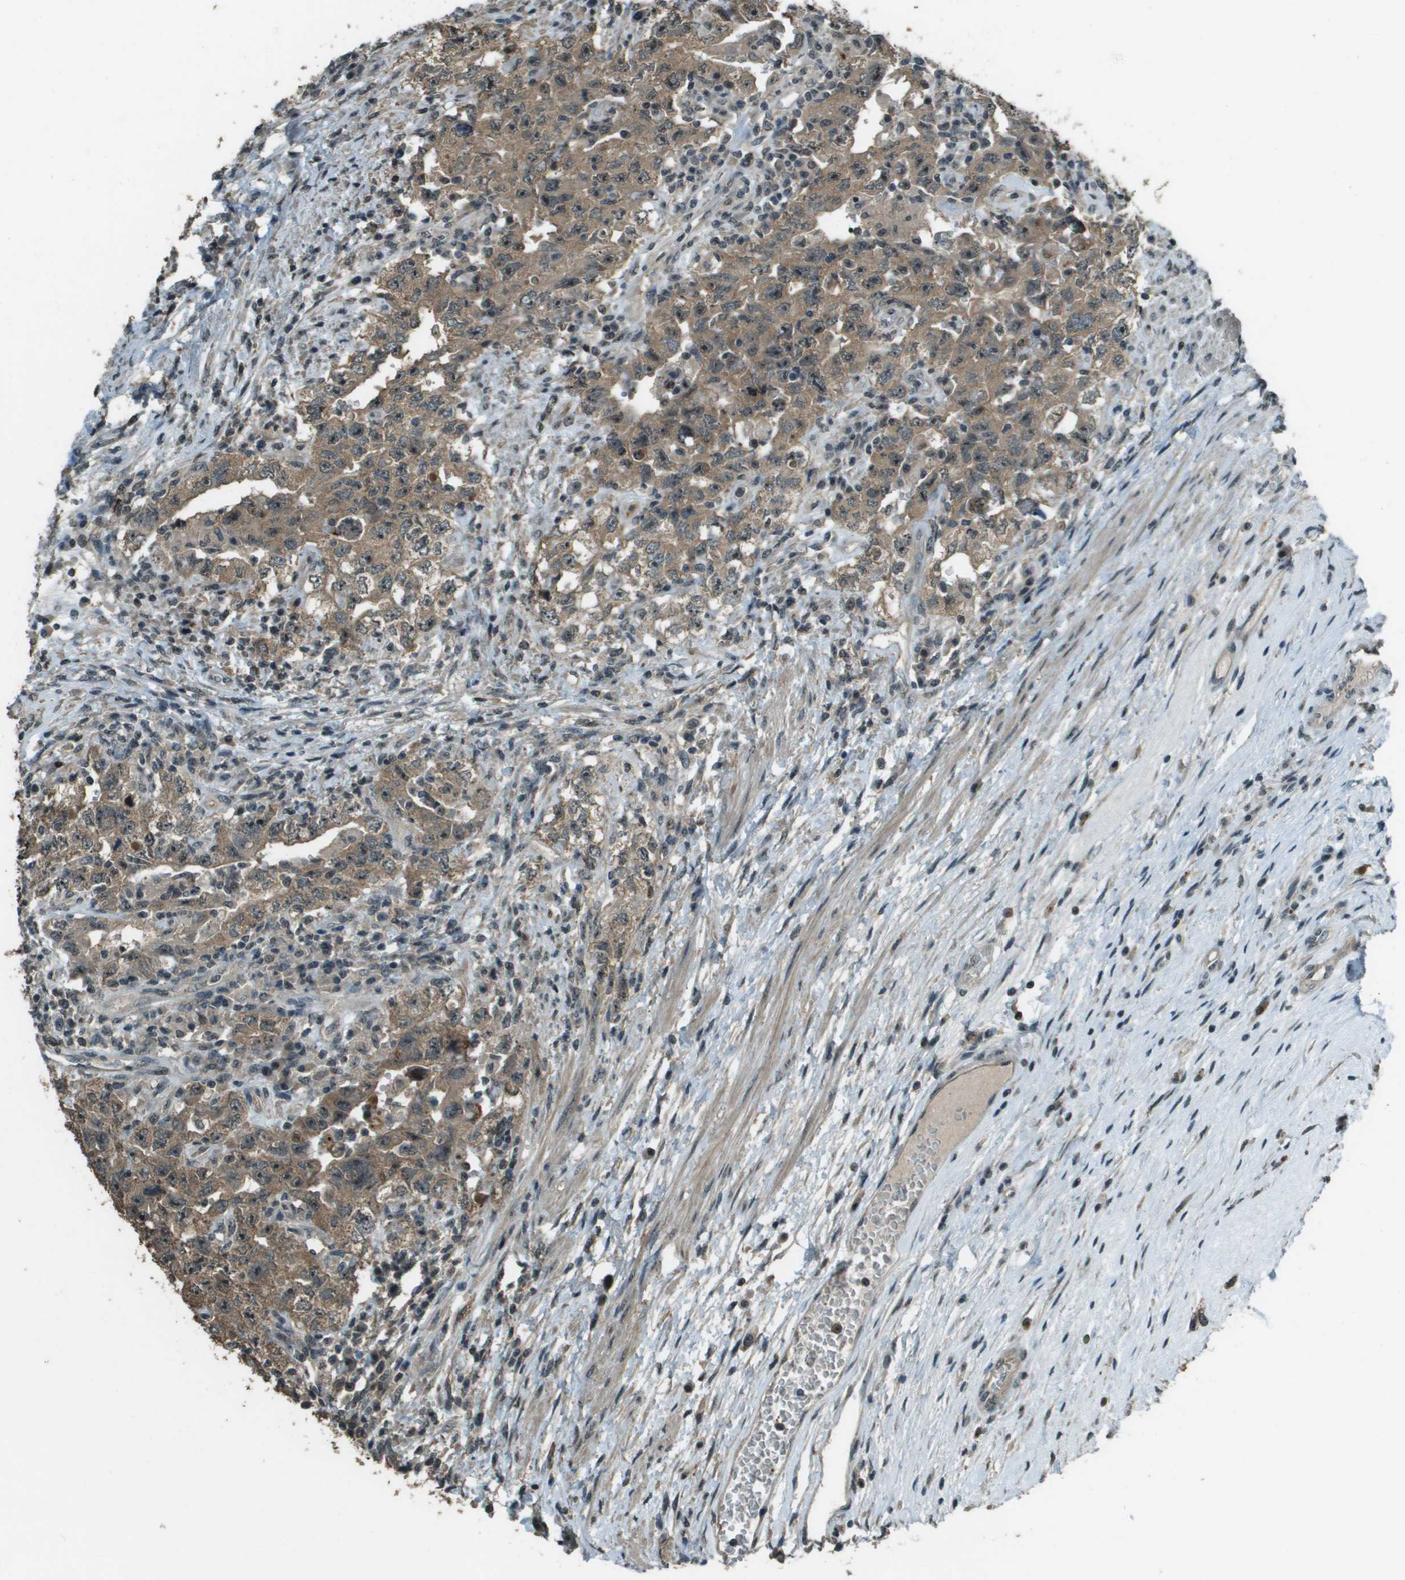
{"staining": {"intensity": "moderate", "quantity": ">75%", "location": "cytoplasmic/membranous"}, "tissue": "testis cancer", "cell_type": "Tumor cells", "image_type": "cancer", "snomed": [{"axis": "morphology", "description": "Carcinoma, Embryonal, NOS"}, {"axis": "topography", "description": "Testis"}], "caption": "This photomicrograph demonstrates IHC staining of human testis embryonal carcinoma, with medium moderate cytoplasmic/membranous staining in approximately >75% of tumor cells.", "gene": "SDC3", "patient": {"sex": "male", "age": 26}}